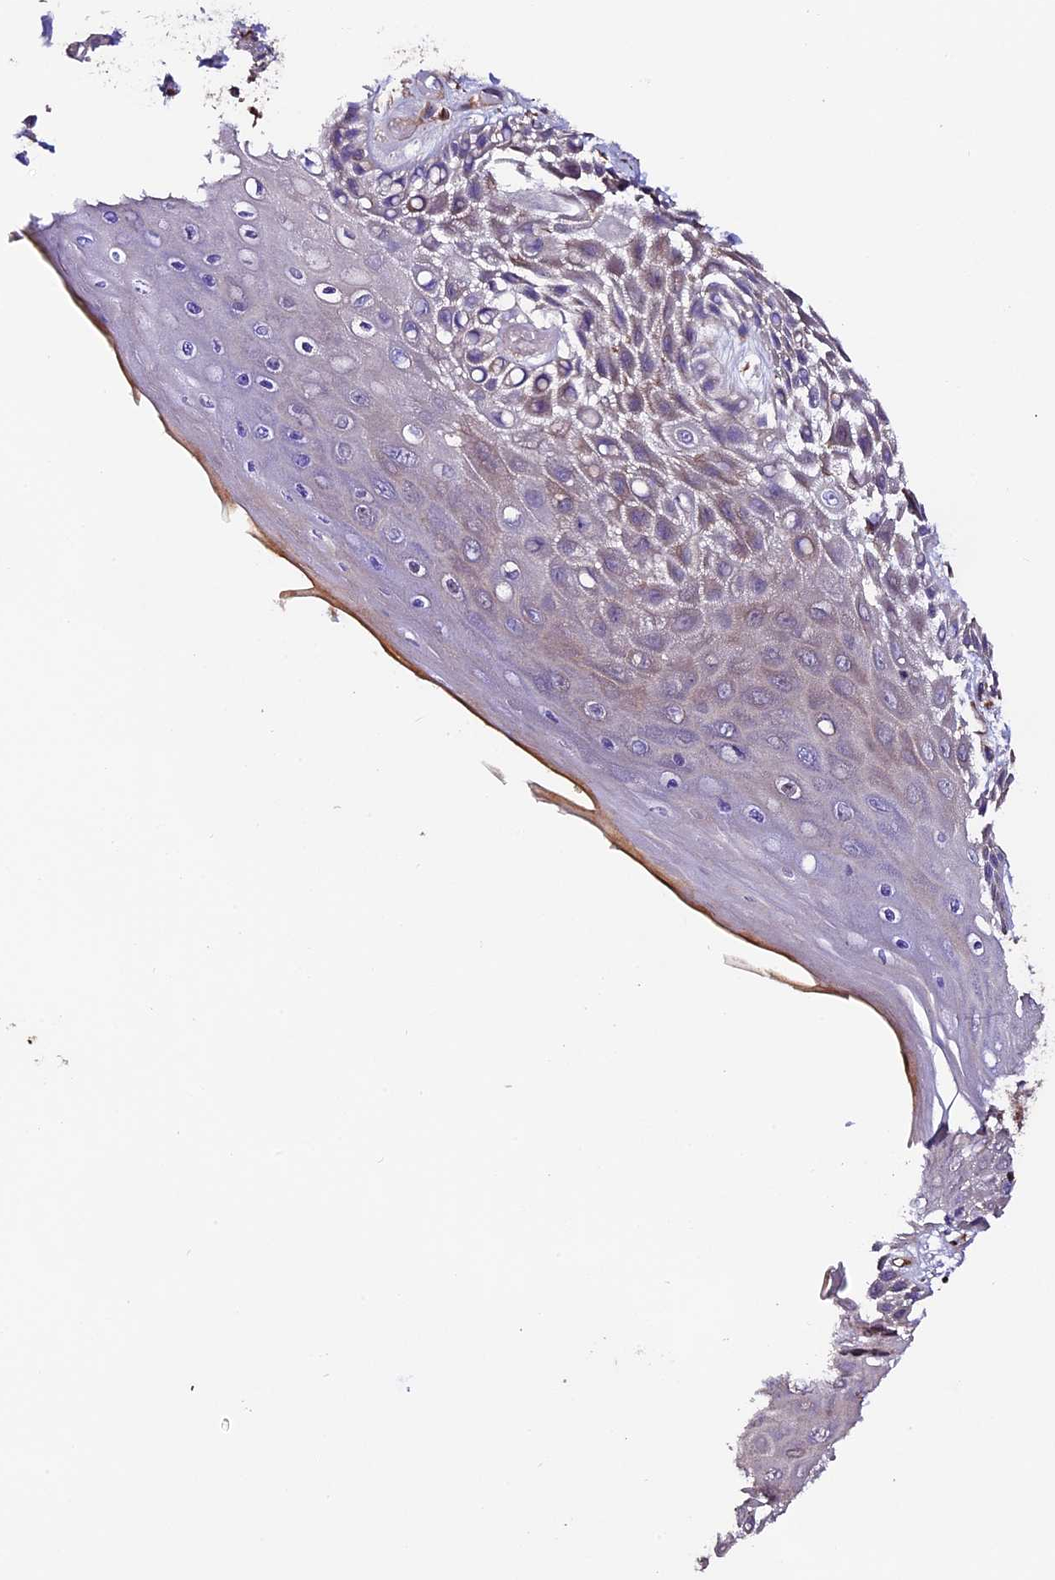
{"staining": {"intensity": "weak", "quantity": "25%-75%", "location": "cytoplasmic/membranous"}, "tissue": "skin", "cell_type": "Epidermal cells", "image_type": "normal", "snomed": [{"axis": "morphology", "description": "Normal tissue, NOS"}, {"axis": "topography", "description": "Anal"}], "caption": "The photomicrograph displays immunohistochemical staining of unremarkable skin. There is weak cytoplasmic/membranous staining is identified in approximately 25%-75% of epidermal cells.", "gene": "CLN5", "patient": {"sex": "male", "age": 78}}